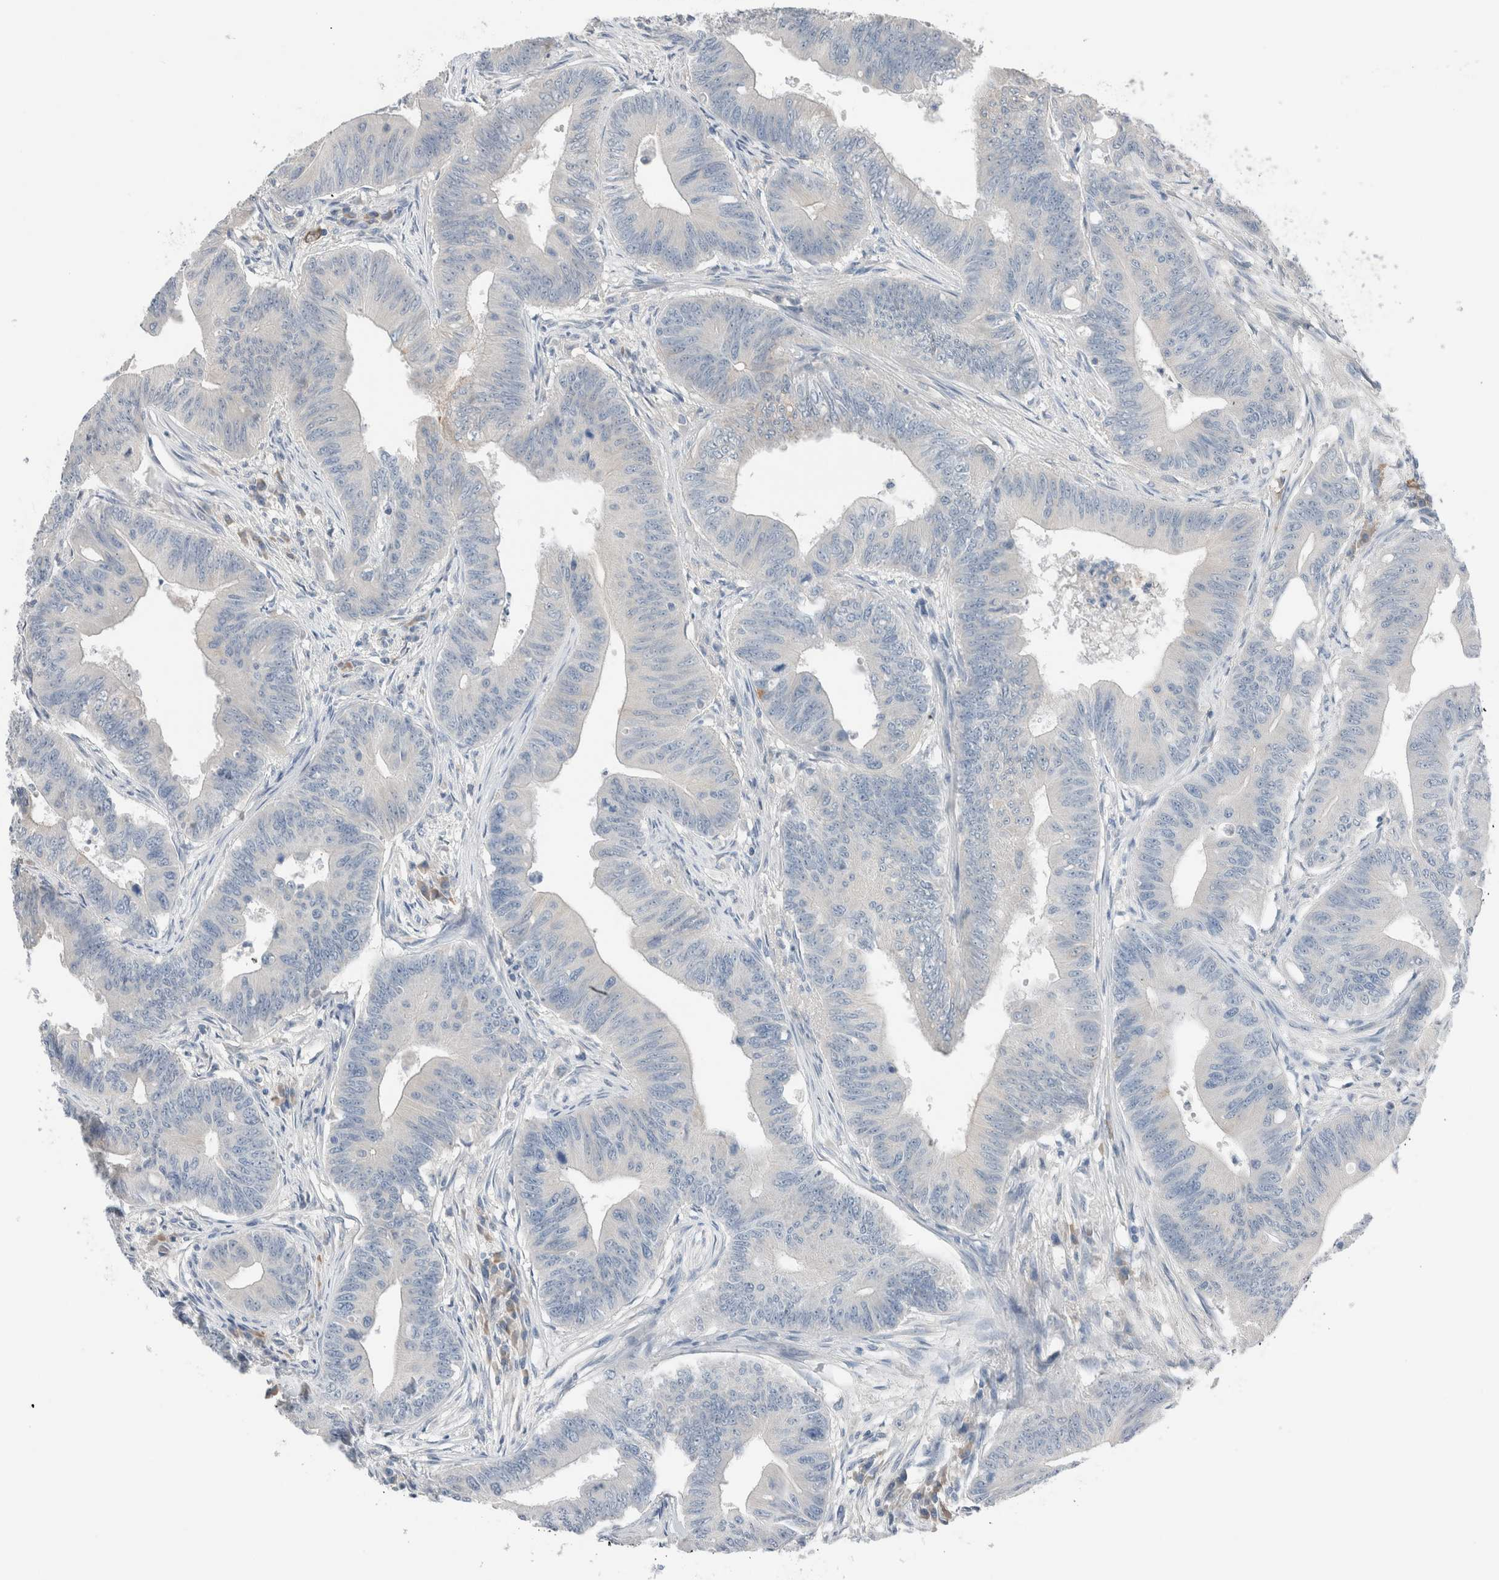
{"staining": {"intensity": "negative", "quantity": "none", "location": "none"}, "tissue": "colorectal cancer", "cell_type": "Tumor cells", "image_type": "cancer", "snomed": [{"axis": "morphology", "description": "Adenoma, NOS"}, {"axis": "morphology", "description": "Adenocarcinoma, NOS"}, {"axis": "topography", "description": "Colon"}], "caption": "An immunohistochemistry histopathology image of adenoma (colorectal) is shown. There is no staining in tumor cells of adenoma (colorectal).", "gene": "DUOX1", "patient": {"sex": "male", "age": 79}}